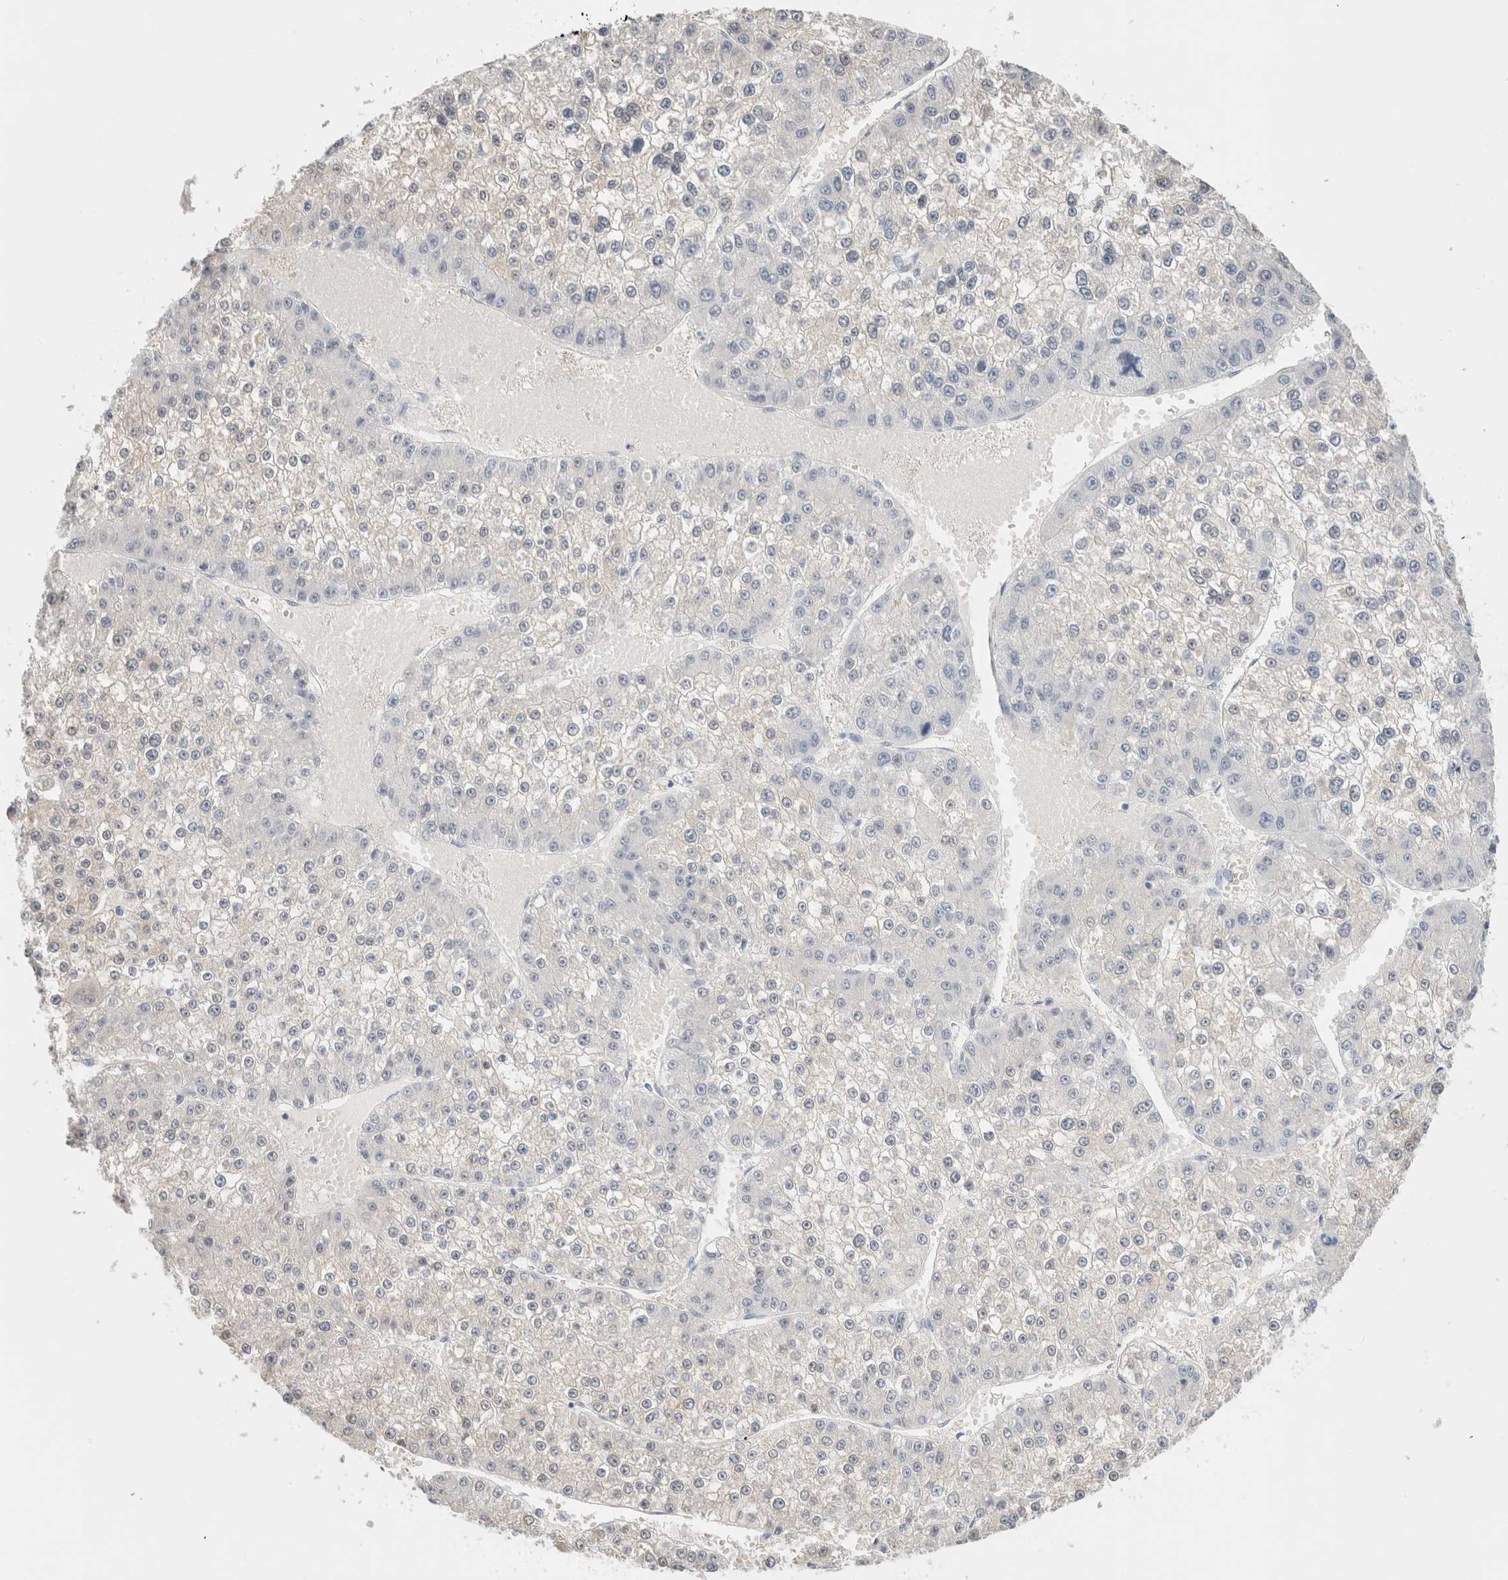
{"staining": {"intensity": "negative", "quantity": "none", "location": "none"}, "tissue": "liver cancer", "cell_type": "Tumor cells", "image_type": "cancer", "snomed": [{"axis": "morphology", "description": "Carcinoma, Hepatocellular, NOS"}, {"axis": "topography", "description": "Liver"}], "caption": "Hepatocellular carcinoma (liver) was stained to show a protein in brown. There is no significant expression in tumor cells. (DAB (3,3'-diaminobenzidine) immunohistochemistry, high magnification).", "gene": "RTN4", "patient": {"sex": "female", "age": 73}}